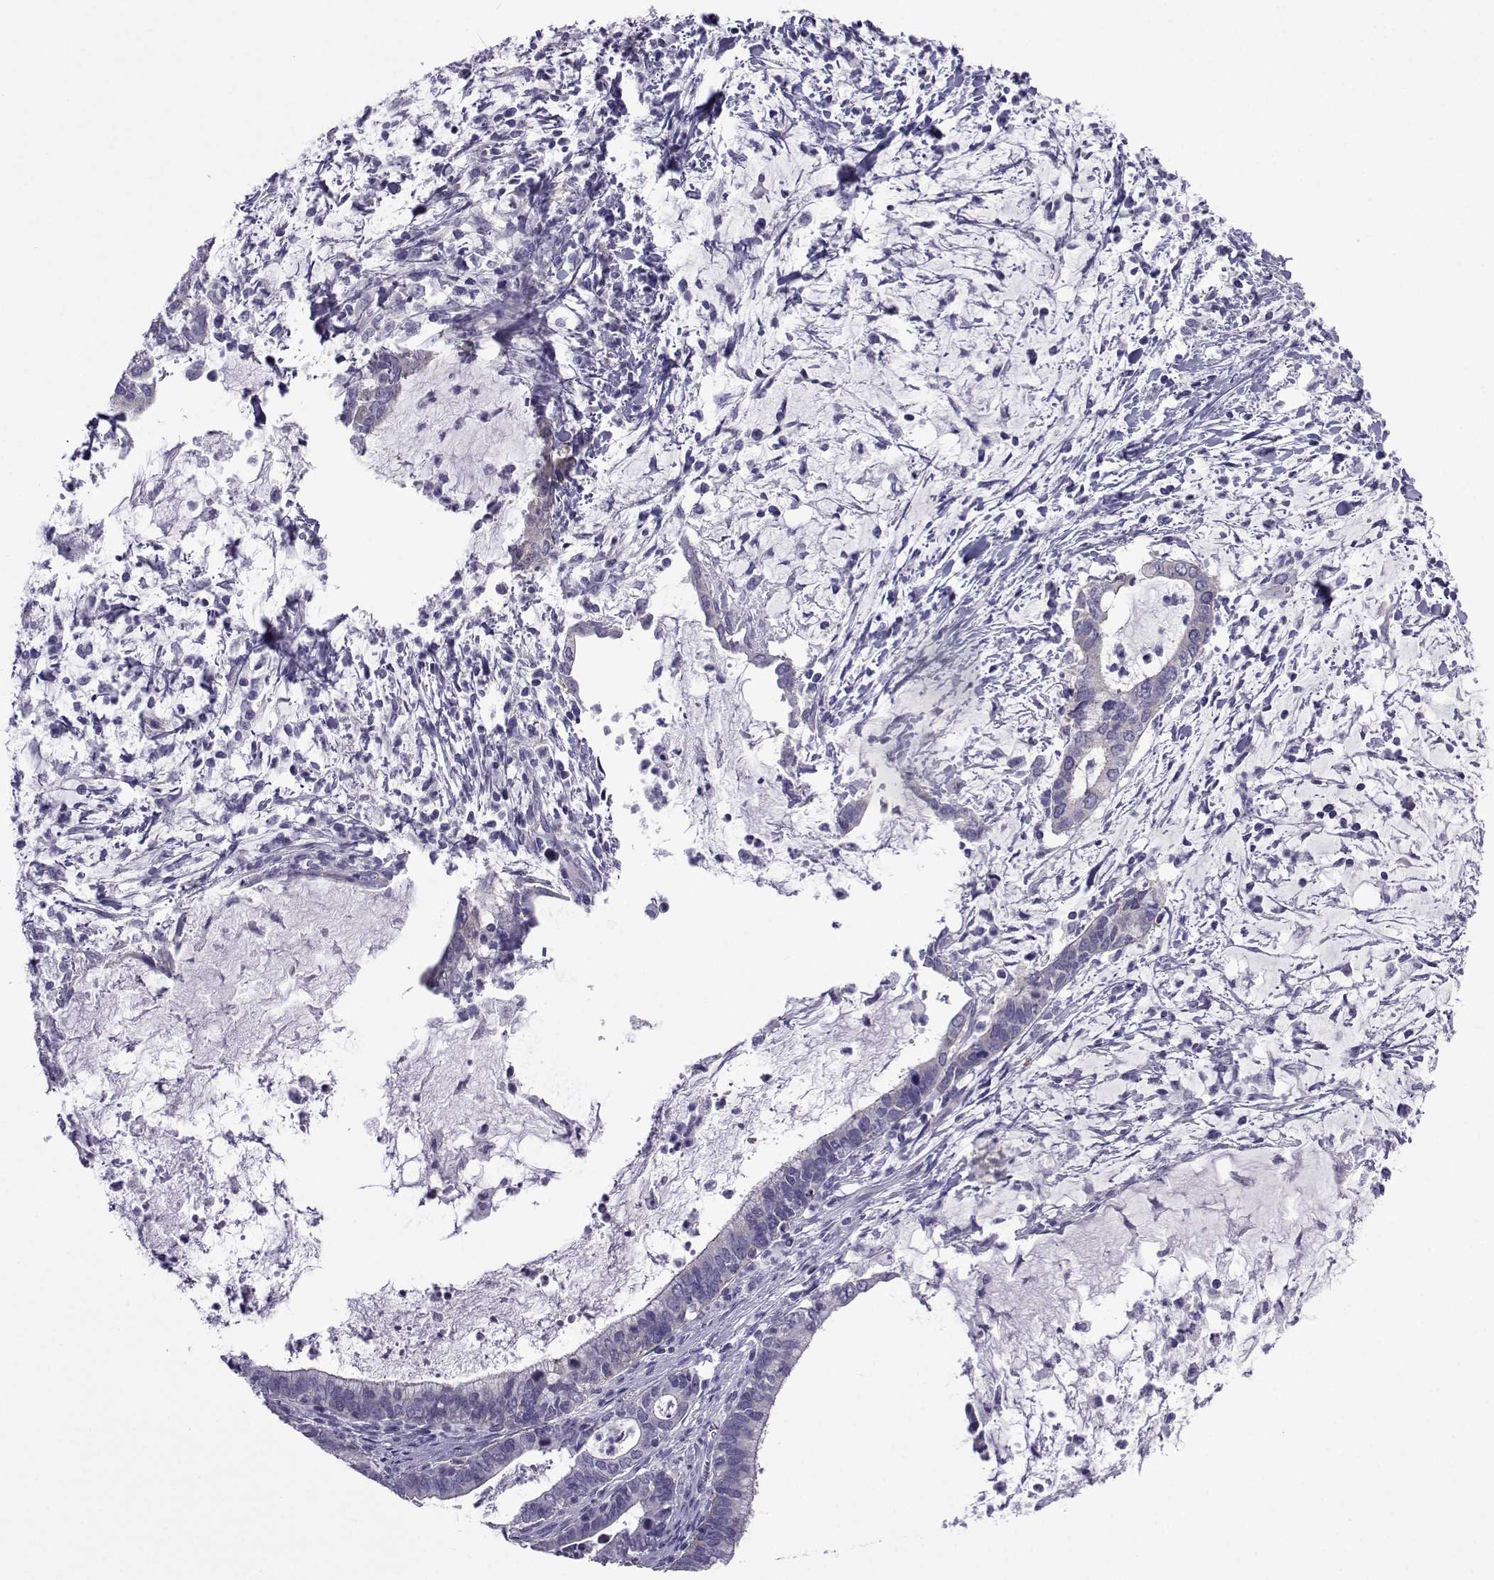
{"staining": {"intensity": "negative", "quantity": "none", "location": "none"}, "tissue": "cervical cancer", "cell_type": "Tumor cells", "image_type": "cancer", "snomed": [{"axis": "morphology", "description": "Adenocarcinoma, NOS"}, {"axis": "topography", "description": "Cervix"}], "caption": "The immunohistochemistry (IHC) histopathology image has no significant staining in tumor cells of adenocarcinoma (cervical) tissue.", "gene": "COL22A1", "patient": {"sex": "female", "age": 42}}